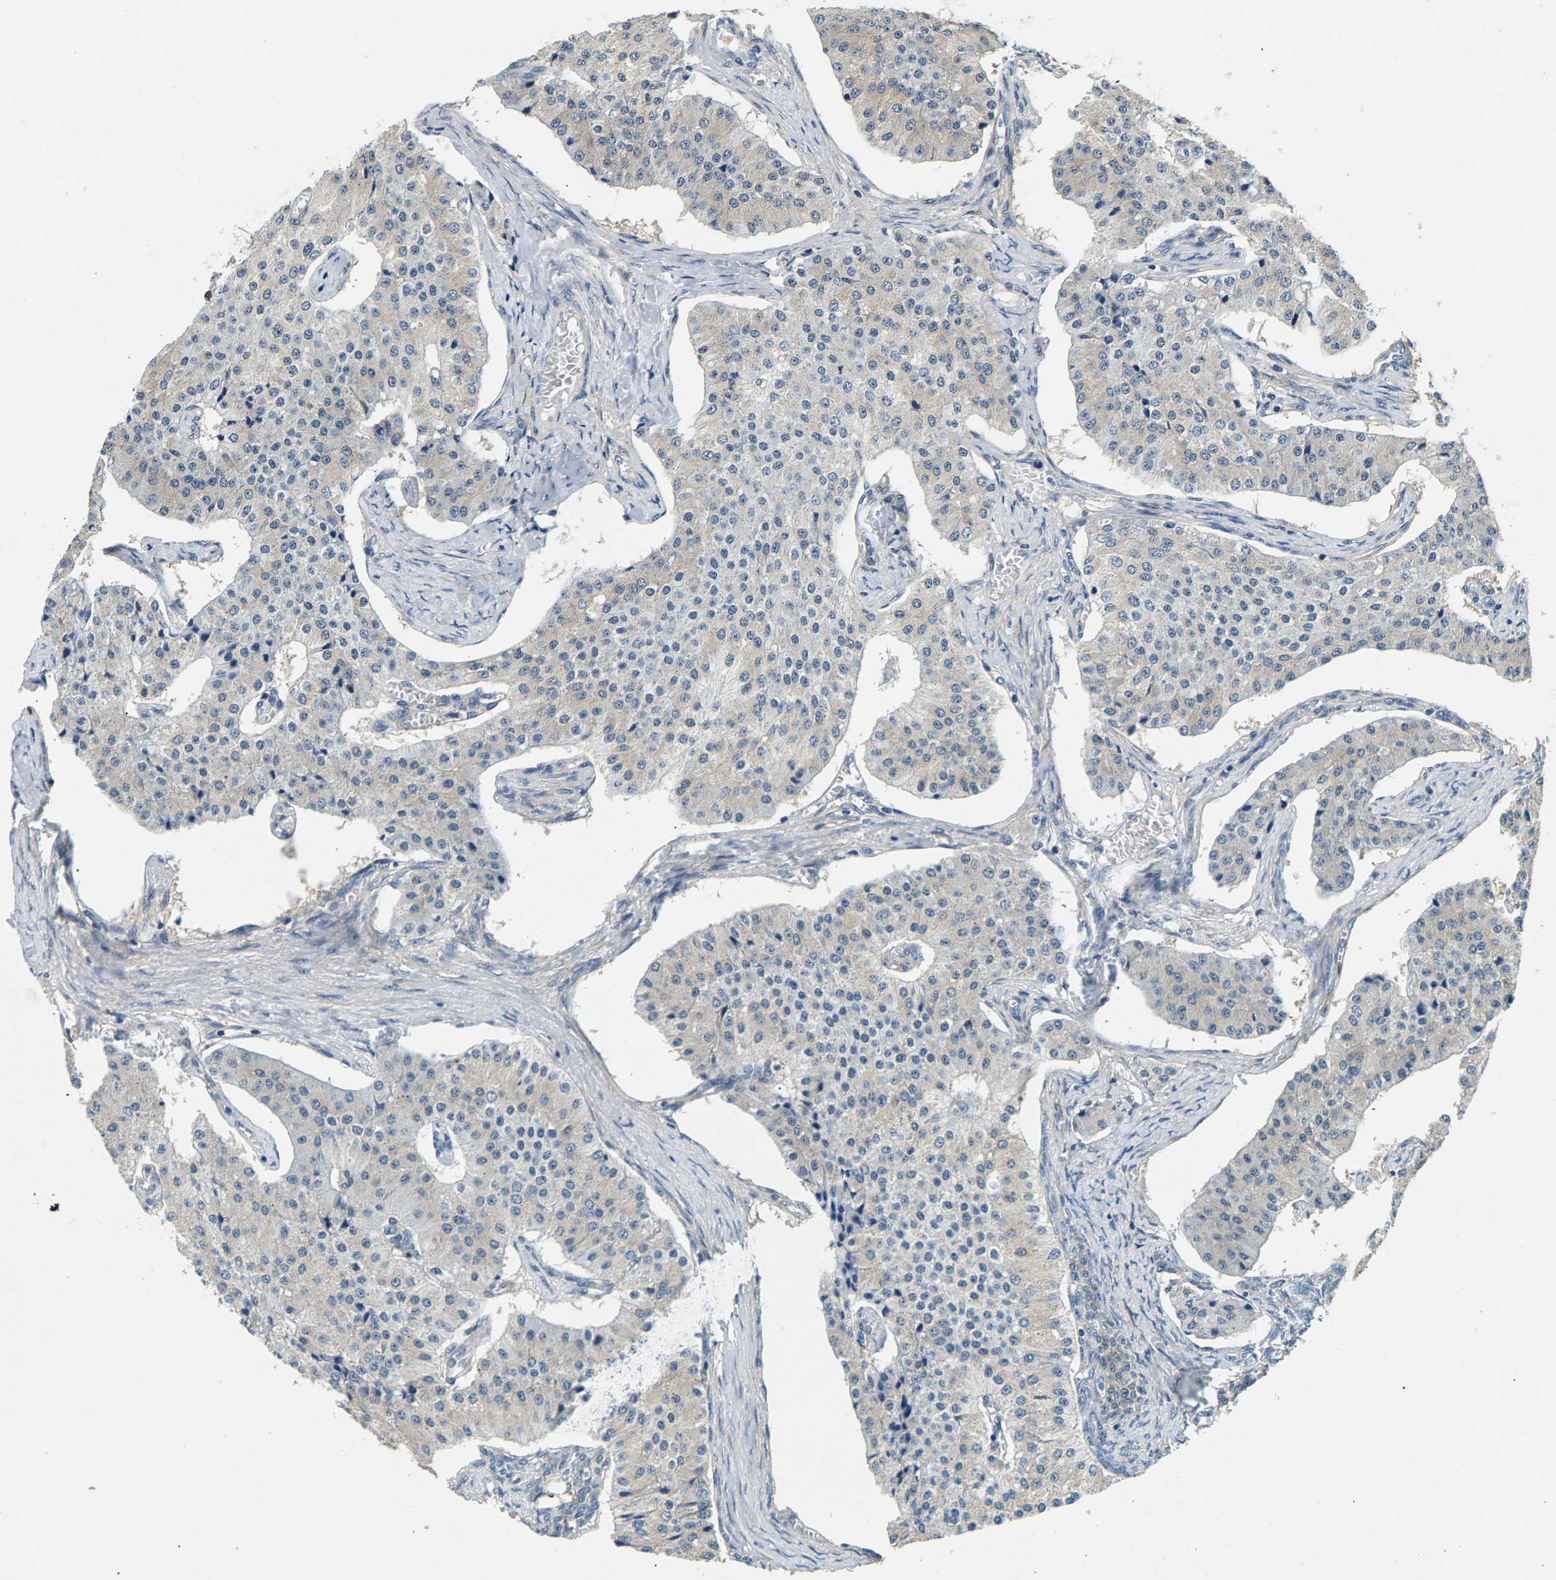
{"staining": {"intensity": "negative", "quantity": "none", "location": "none"}, "tissue": "carcinoid", "cell_type": "Tumor cells", "image_type": "cancer", "snomed": [{"axis": "morphology", "description": "Carcinoid, malignant, NOS"}, {"axis": "topography", "description": "Colon"}], "caption": "This image is of carcinoid stained with immunohistochemistry to label a protein in brown with the nuclei are counter-stained blue. There is no positivity in tumor cells.", "gene": "NT5C", "patient": {"sex": "female", "age": 52}}